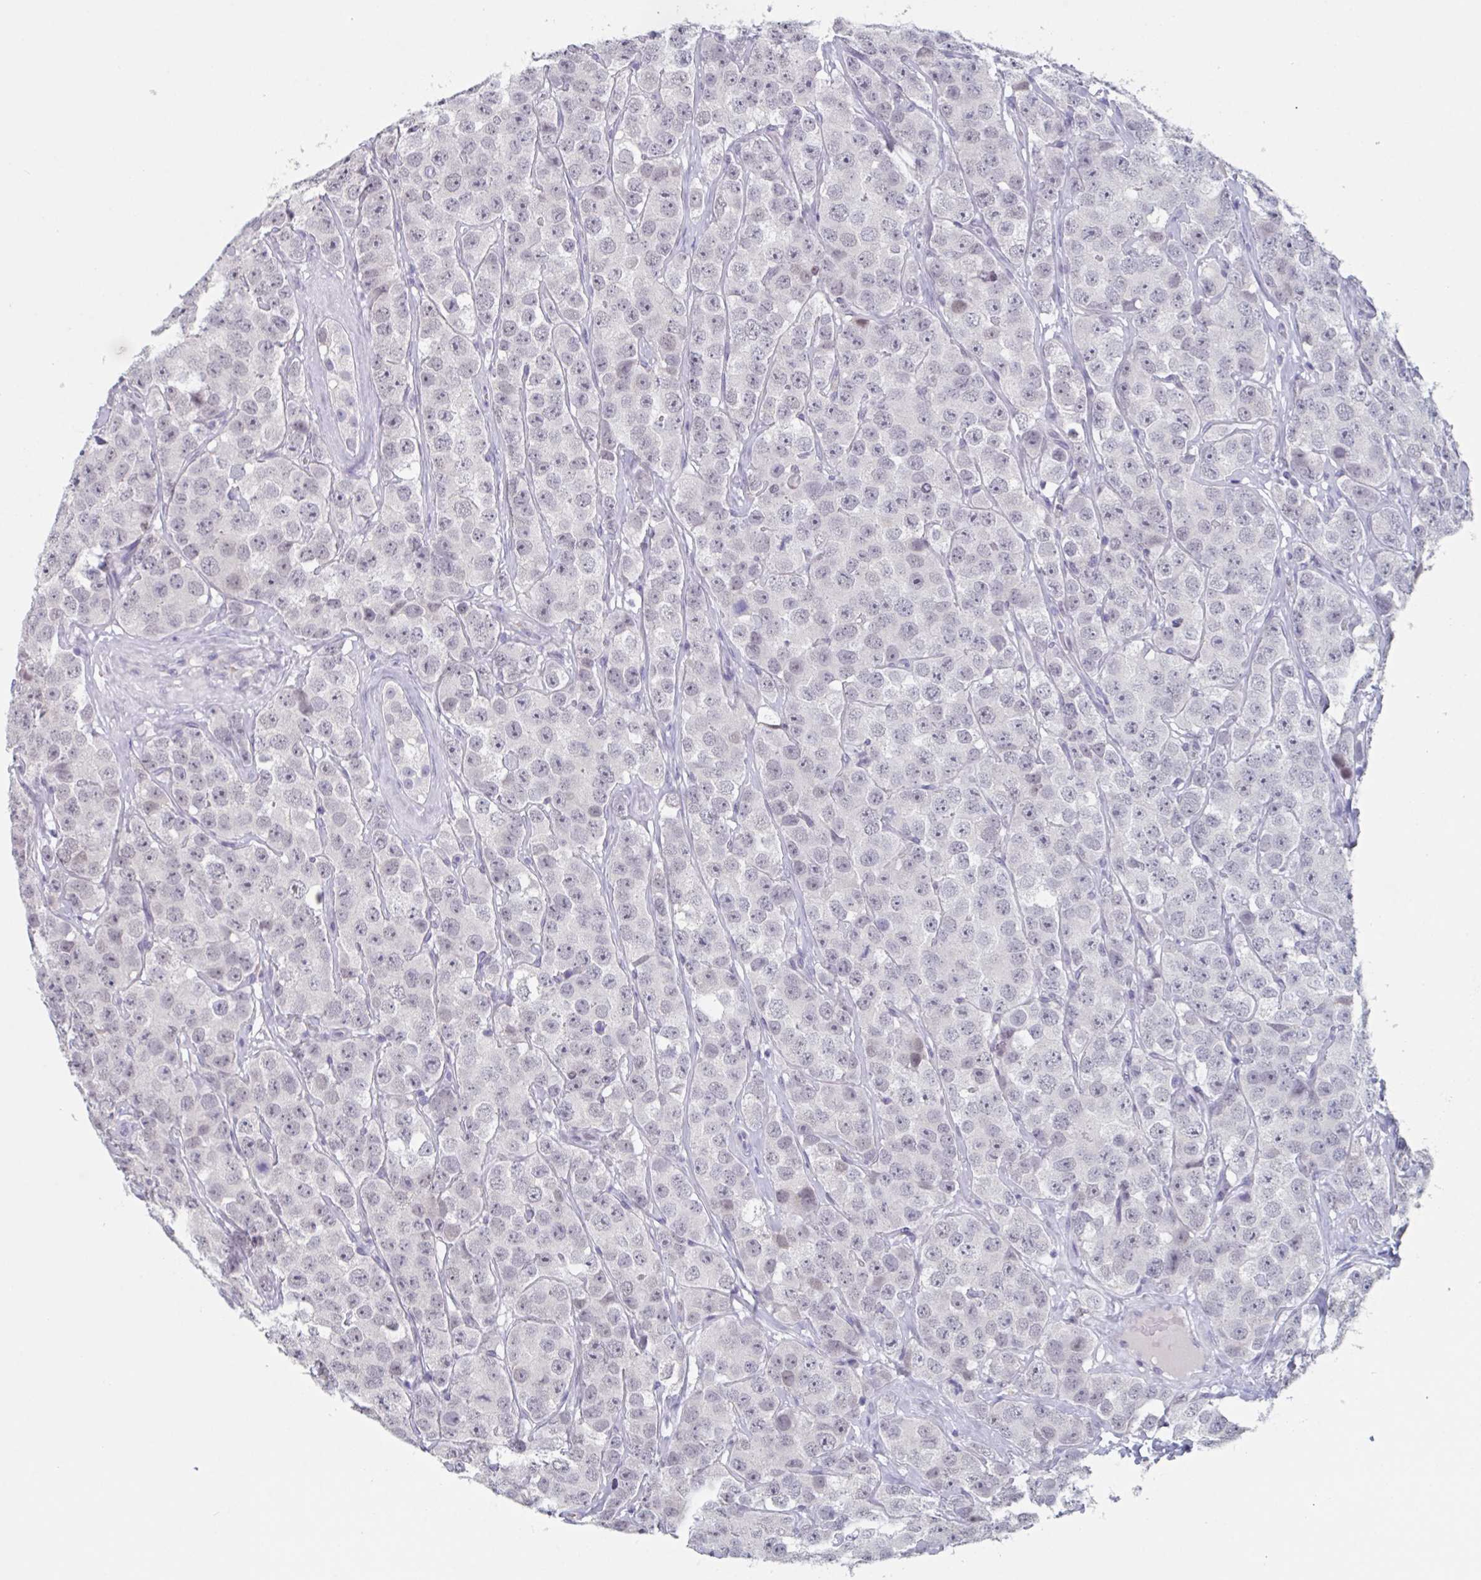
{"staining": {"intensity": "negative", "quantity": "none", "location": "none"}, "tissue": "testis cancer", "cell_type": "Tumor cells", "image_type": "cancer", "snomed": [{"axis": "morphology", "description": "Seminoma, NOS"}, {"axis": "topography", "description": "Testis"}], "caption": "The immunohistochemistry (IHC) photomicrograph has no significant expression in tumor cells of testis cancer (seminoma) tissue.", "gene": "KDM4D", "patient": {"sex": "male", "age": 28}}